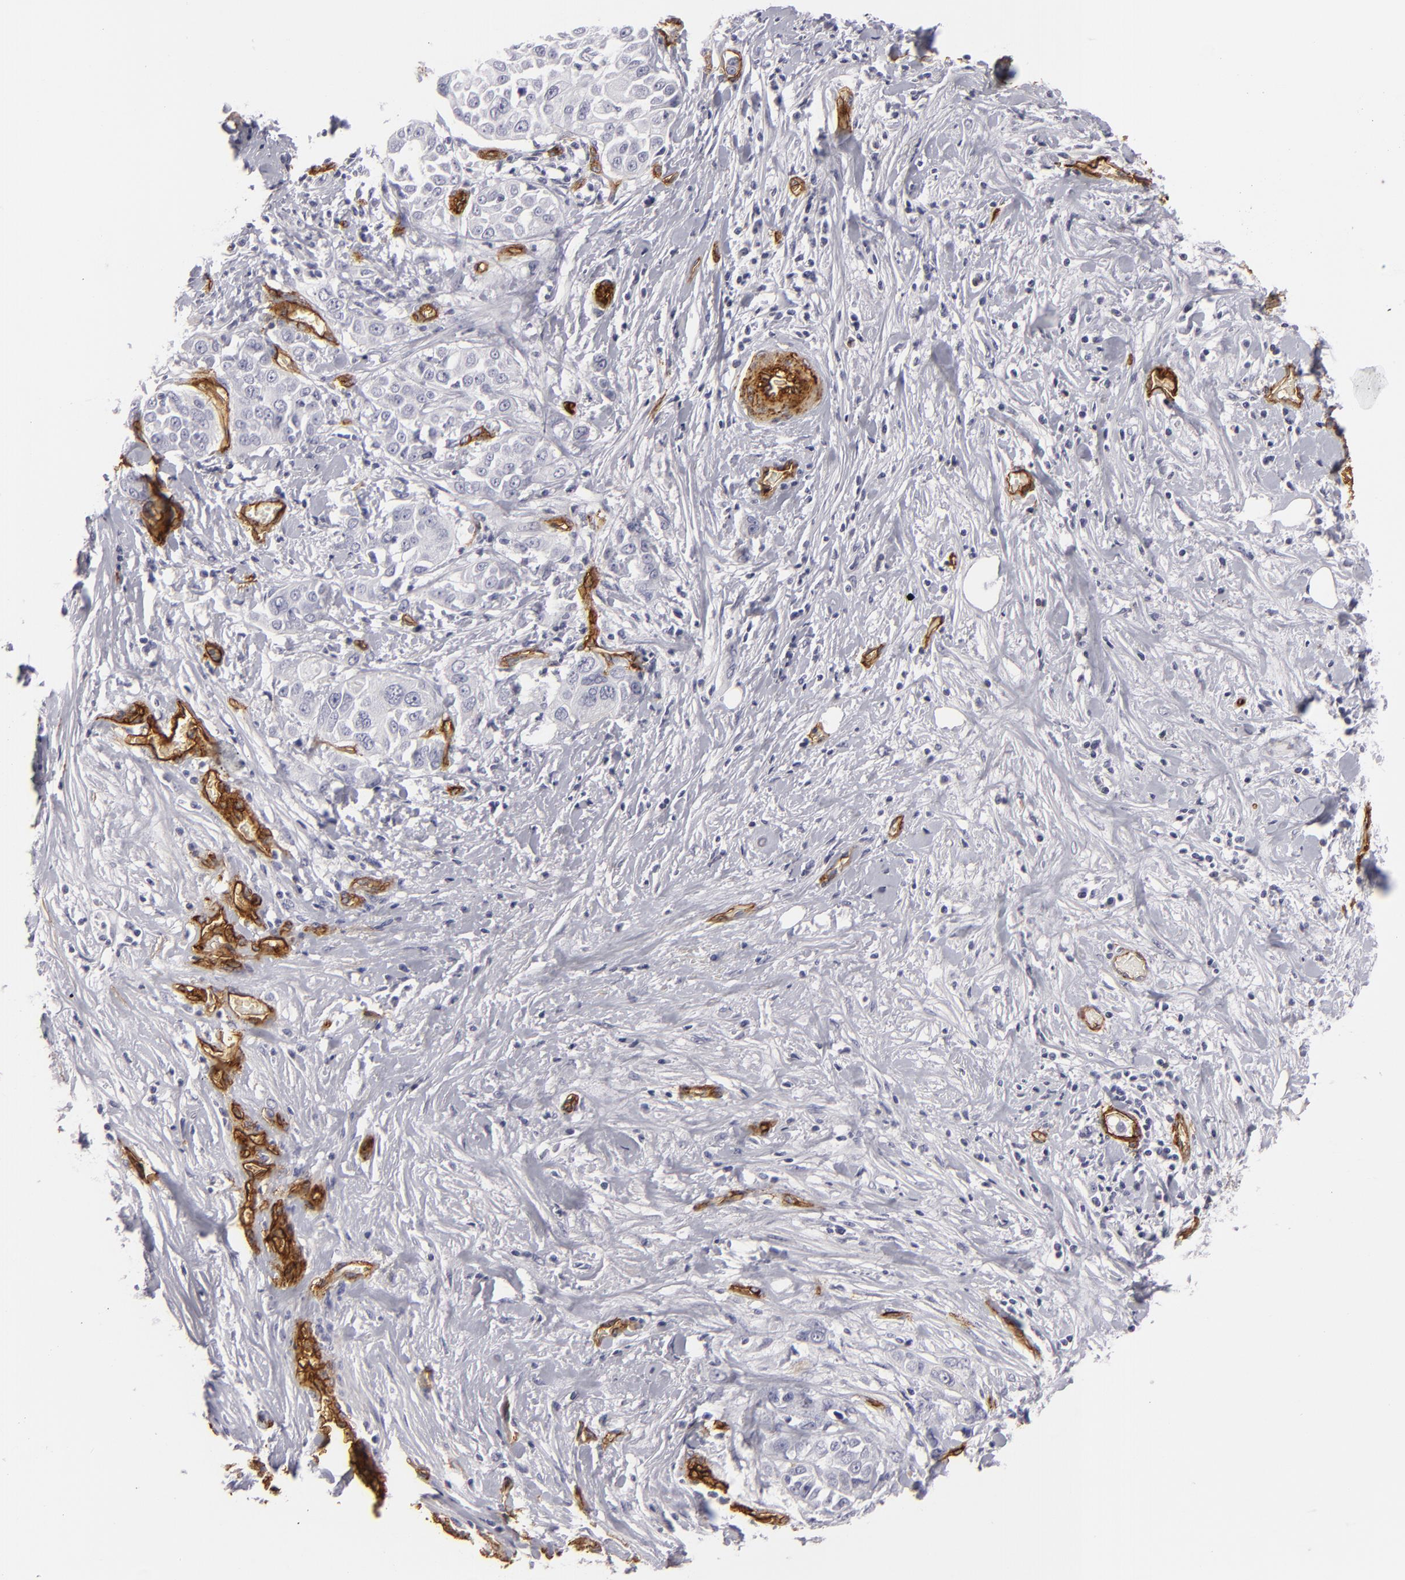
{"staining": {"intensity": "negative", "quantity": "none", "location": "none"}, "tissue": "pancreatic cancer", "cell_type": "Tumor cells", "image_type": "cancer", "snomed": [{"axis": "morphology", "description": "Adenocarcinoma, NOS"}, {"axis": "topography", "description": "Pancreas"}], "caption": "Tumor cells show no significant expression in pancreatic cancer (adenocarcinoma).", "gene": "MCAM", "patient": {"sex": "female", "age": 52}}